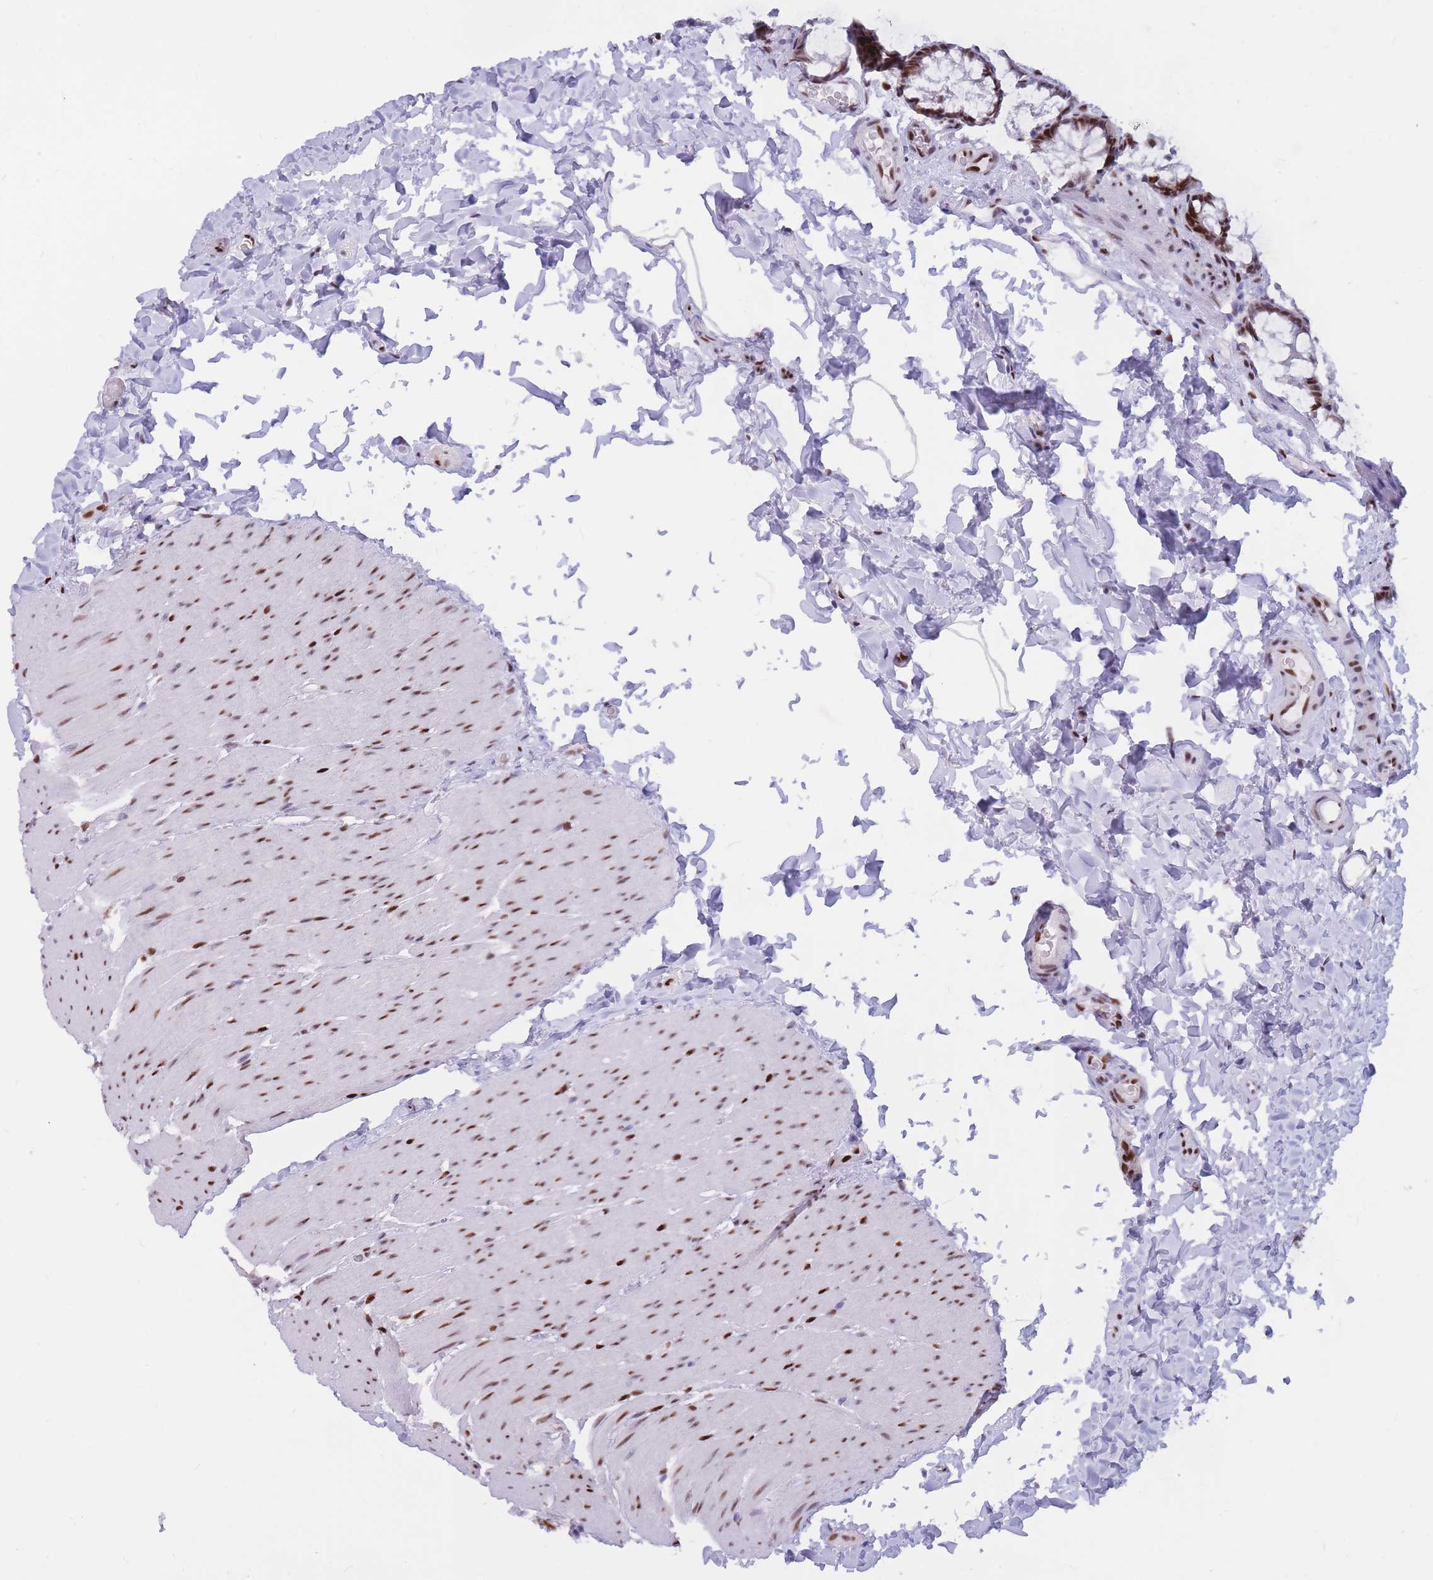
{"staining": {"intensity": "strong", "quantity": ">75%", "location": "nuclear"}, "tissue": "colon", "cell_type": "Endothelial cells", "image_type": "normal", "snomed": [{"axis": "morphology", "description": "Normal tissue, NOS"}, {"axis": "topography", "description": "Colon"}], "caption": "Colon stained with immunohistochemistry (IHC) displays strong nuclear expression in approximately >75% of endothelial cells.", "gene": "NASP", "patient": {"sex": "male", "age": 46}}